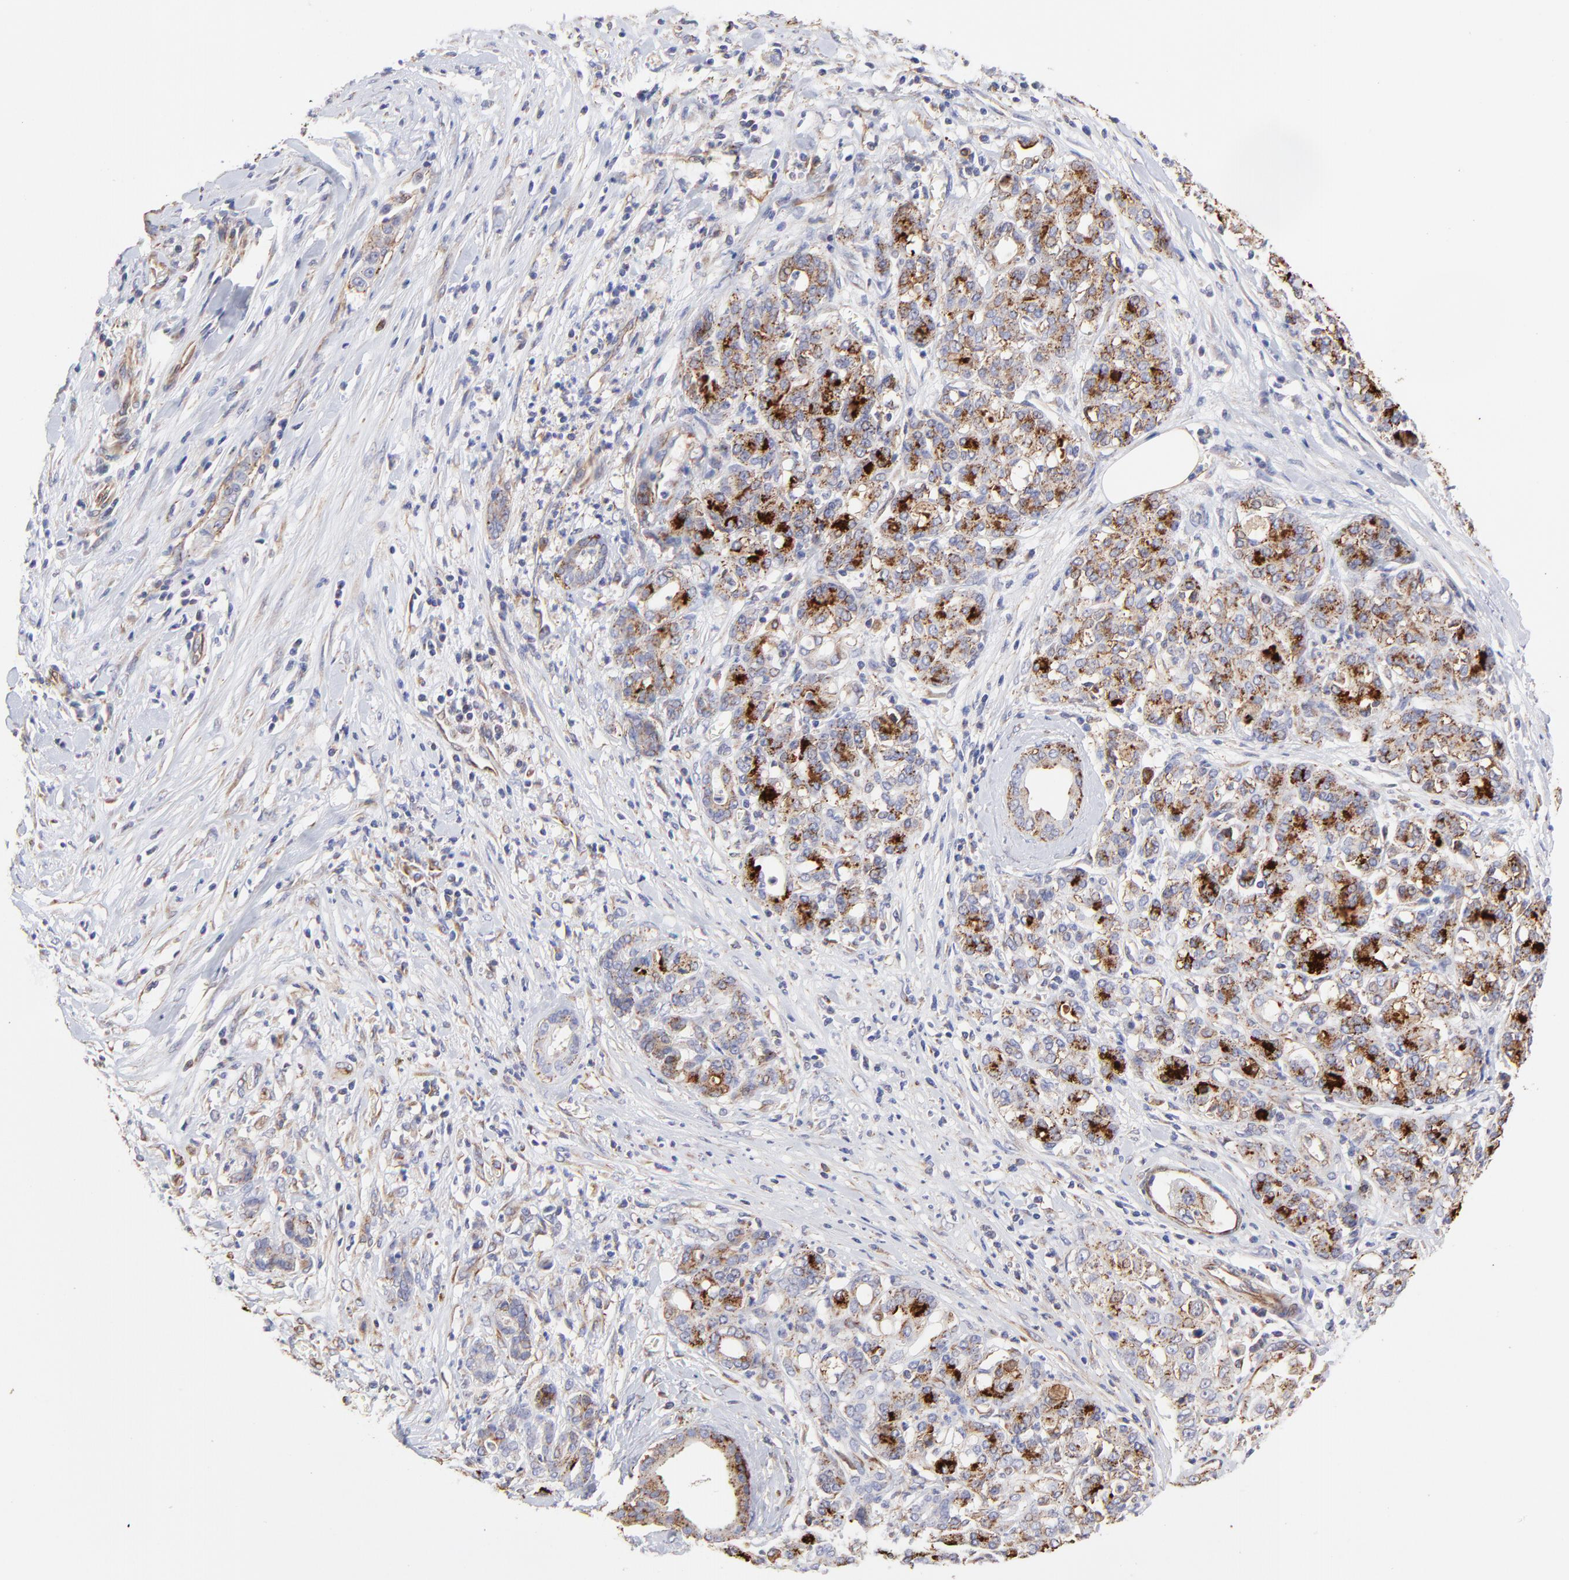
{"staining": {"intensity": "moderate", "quantity": ">75%", "location": "cytoplasmic/membranous"}, "tissue": "pancreatic cancer", "cell_type": "Tumor cells", "image_type": "cancer", "snomed": [{"axis": "morphology", "description": "Adenocarcinoma, NOS"}, {"axis": "topography", "description": "Pancreas"}], "caption": "The immunohistochemical stain labels moderate cytoplasmic/membranous positivity in tumor cells of pancreatic cancer (adenocarcinoma) tissue.", "gene": "COX8C", "patient": {"sex": "female", "age": 52}}